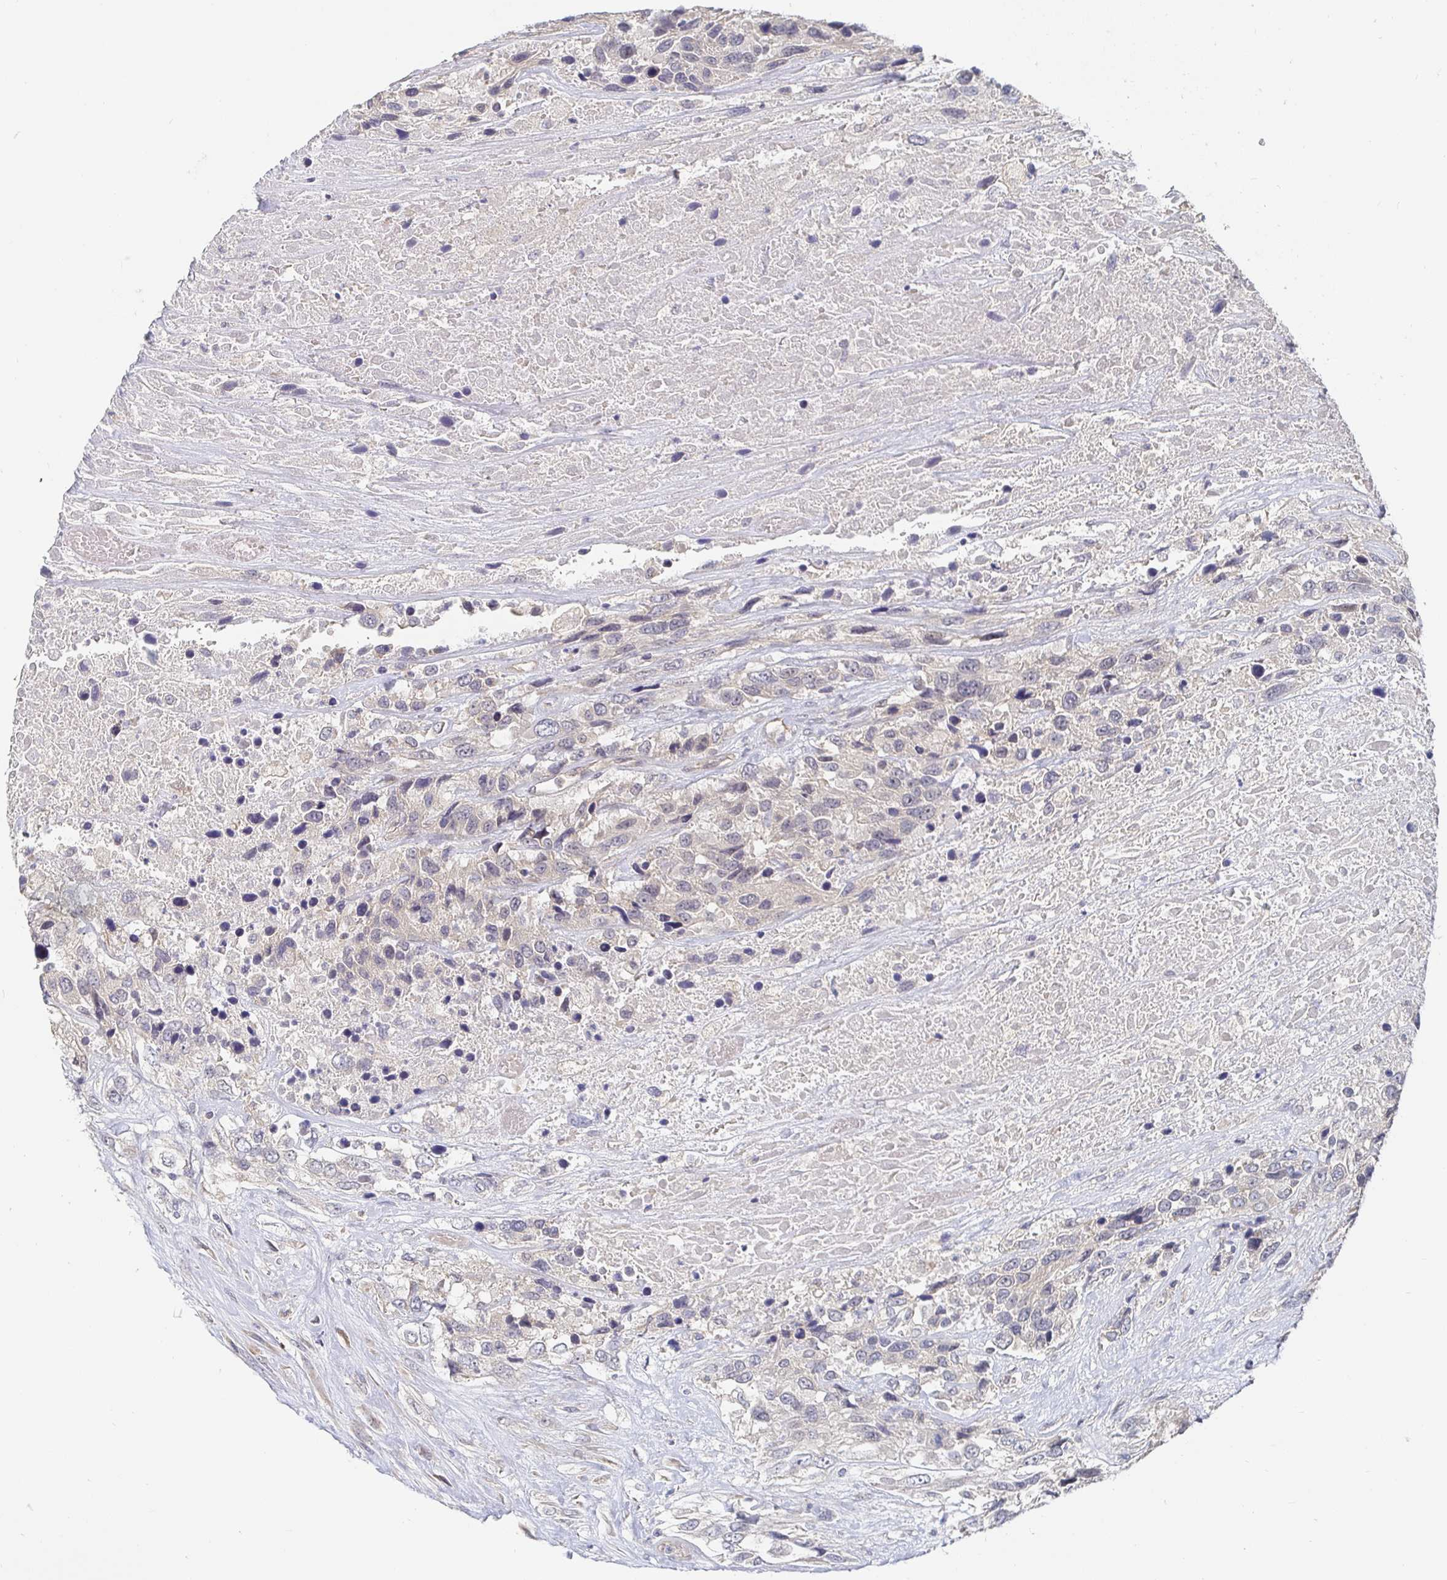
{"staining": {"intensity": "negative", "quantity": "none", "location": "none"}, "tissue": "urothelial cancer", "cell_type": "Tumor cells", "image_type": "cancer", "snomed": [{"axis": "morphology", "description": "Urothelial carcinoma, High grade"}, {"axis": "topography", "description": "Urinary bladder"}], "caption": "Immunohistochemistry (IHC) micrograph of human urothelial carcinoma (high-grade) stained for a protein (brown), which exhibits no staining in tumor cells. The staining is performed using DAB brown chromogen with nuclei counter-stained in using hematoxylin.", "gene": "MEIS1", "patient": {"sex": "female", "age": 70}}